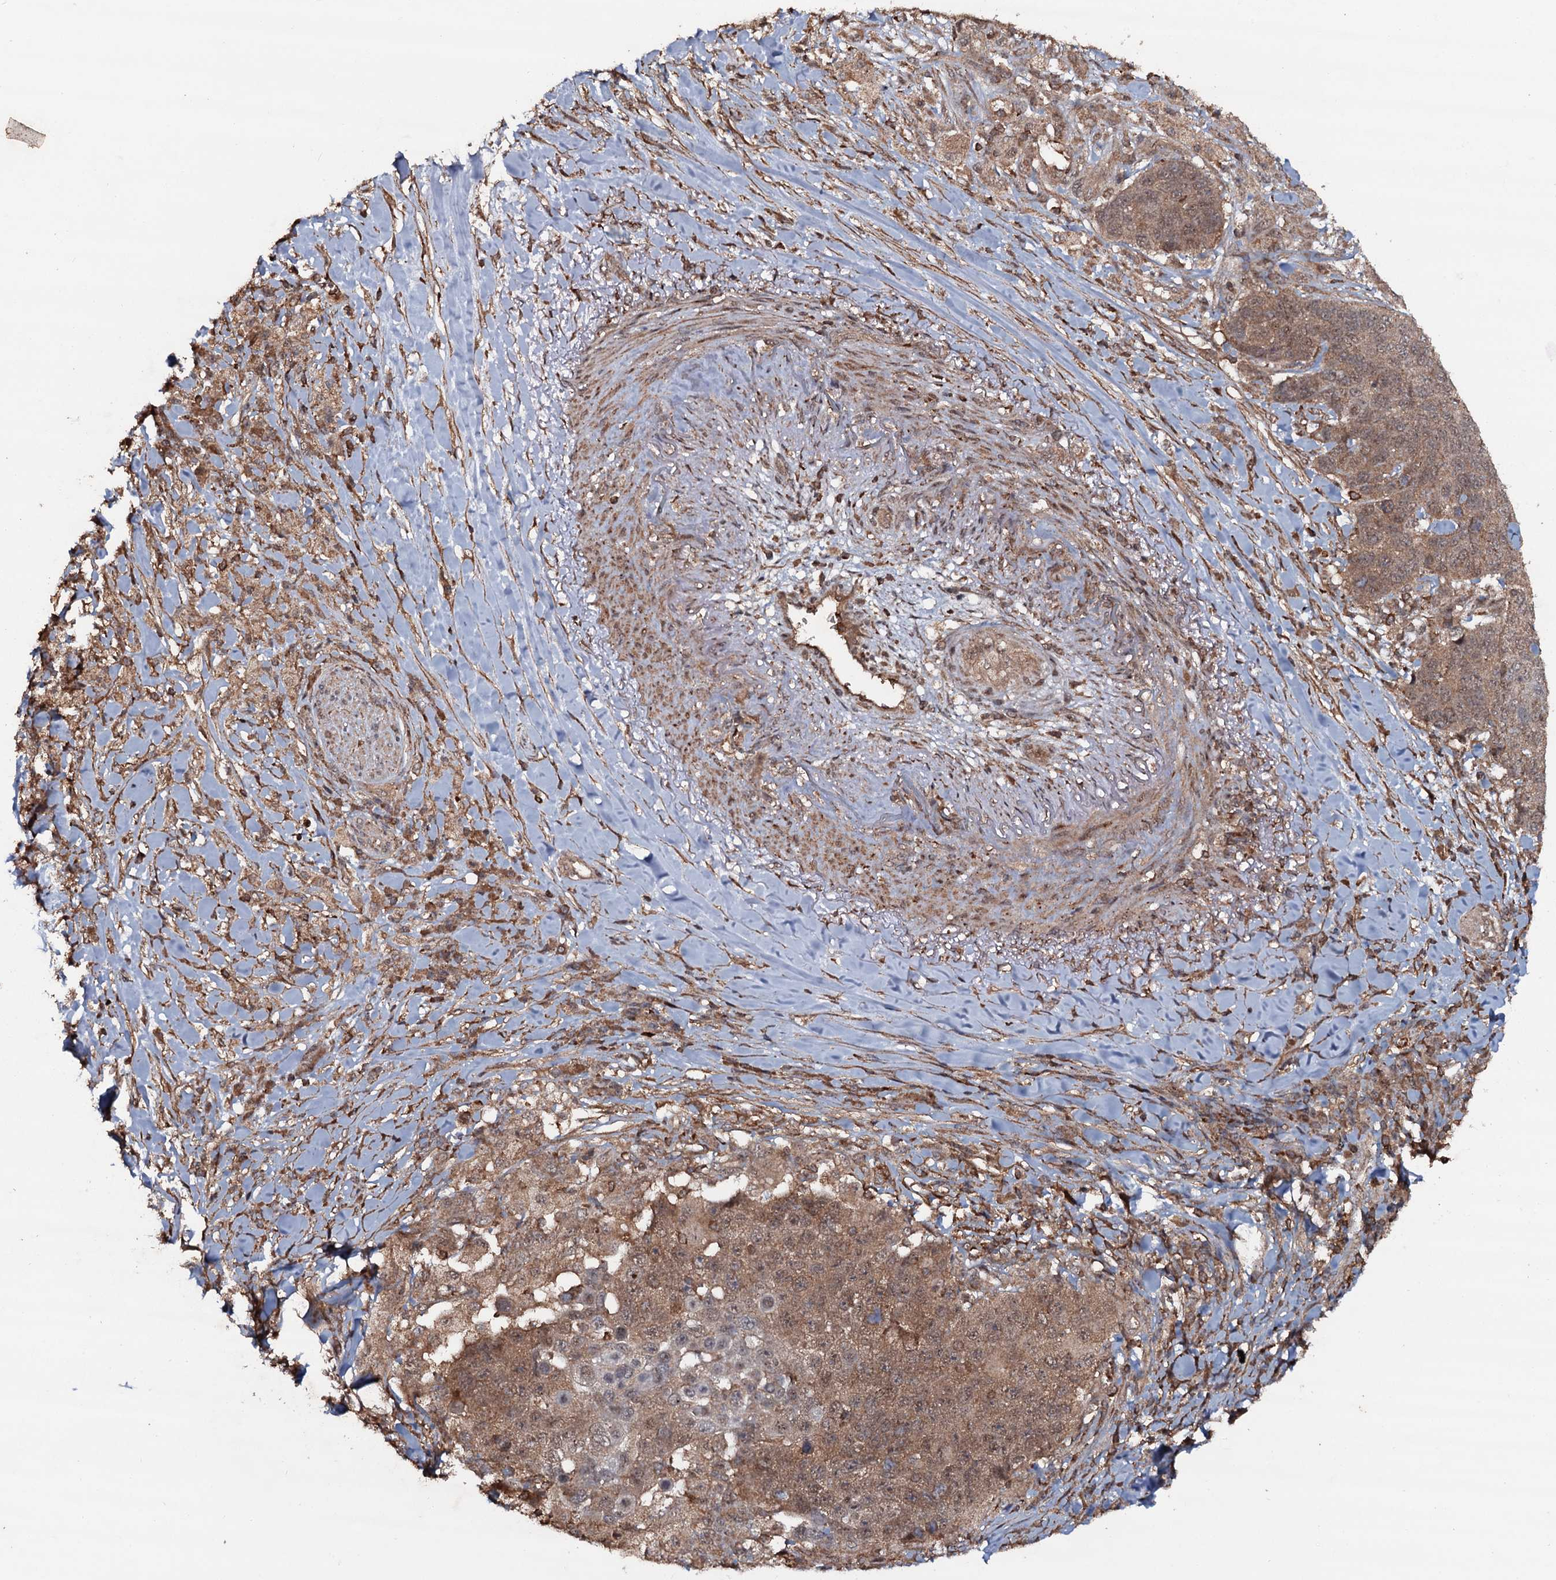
{"staining": {"intensity": "moderate", "quantity": ">75%", "location": "cytoplasmic/membranous,nuclear"}, "tissue": "lung cancer", "cell_type": "Tumor cells", "image_type": "cancer", "snomed": [{"axis": "morphology", "description": "Normal tissue, NOS"}, {"axis": "morphology", "description": "Squamous cell carcinoma, NOS"}, {"axis": "topography", "description": "Lymph node"}, {"axis": "topography", "description": "Lung"}], "caption": "DAB (3,3'-diaminobenzidine) immunohistochemical staining of lung cancer shows moderate cytoplasmic/membranous and nuclear protein positivity in approximately >75% of tumor cells.", "gene": "ADGRG3", "patient": {"sex": "male", "age": 66}}